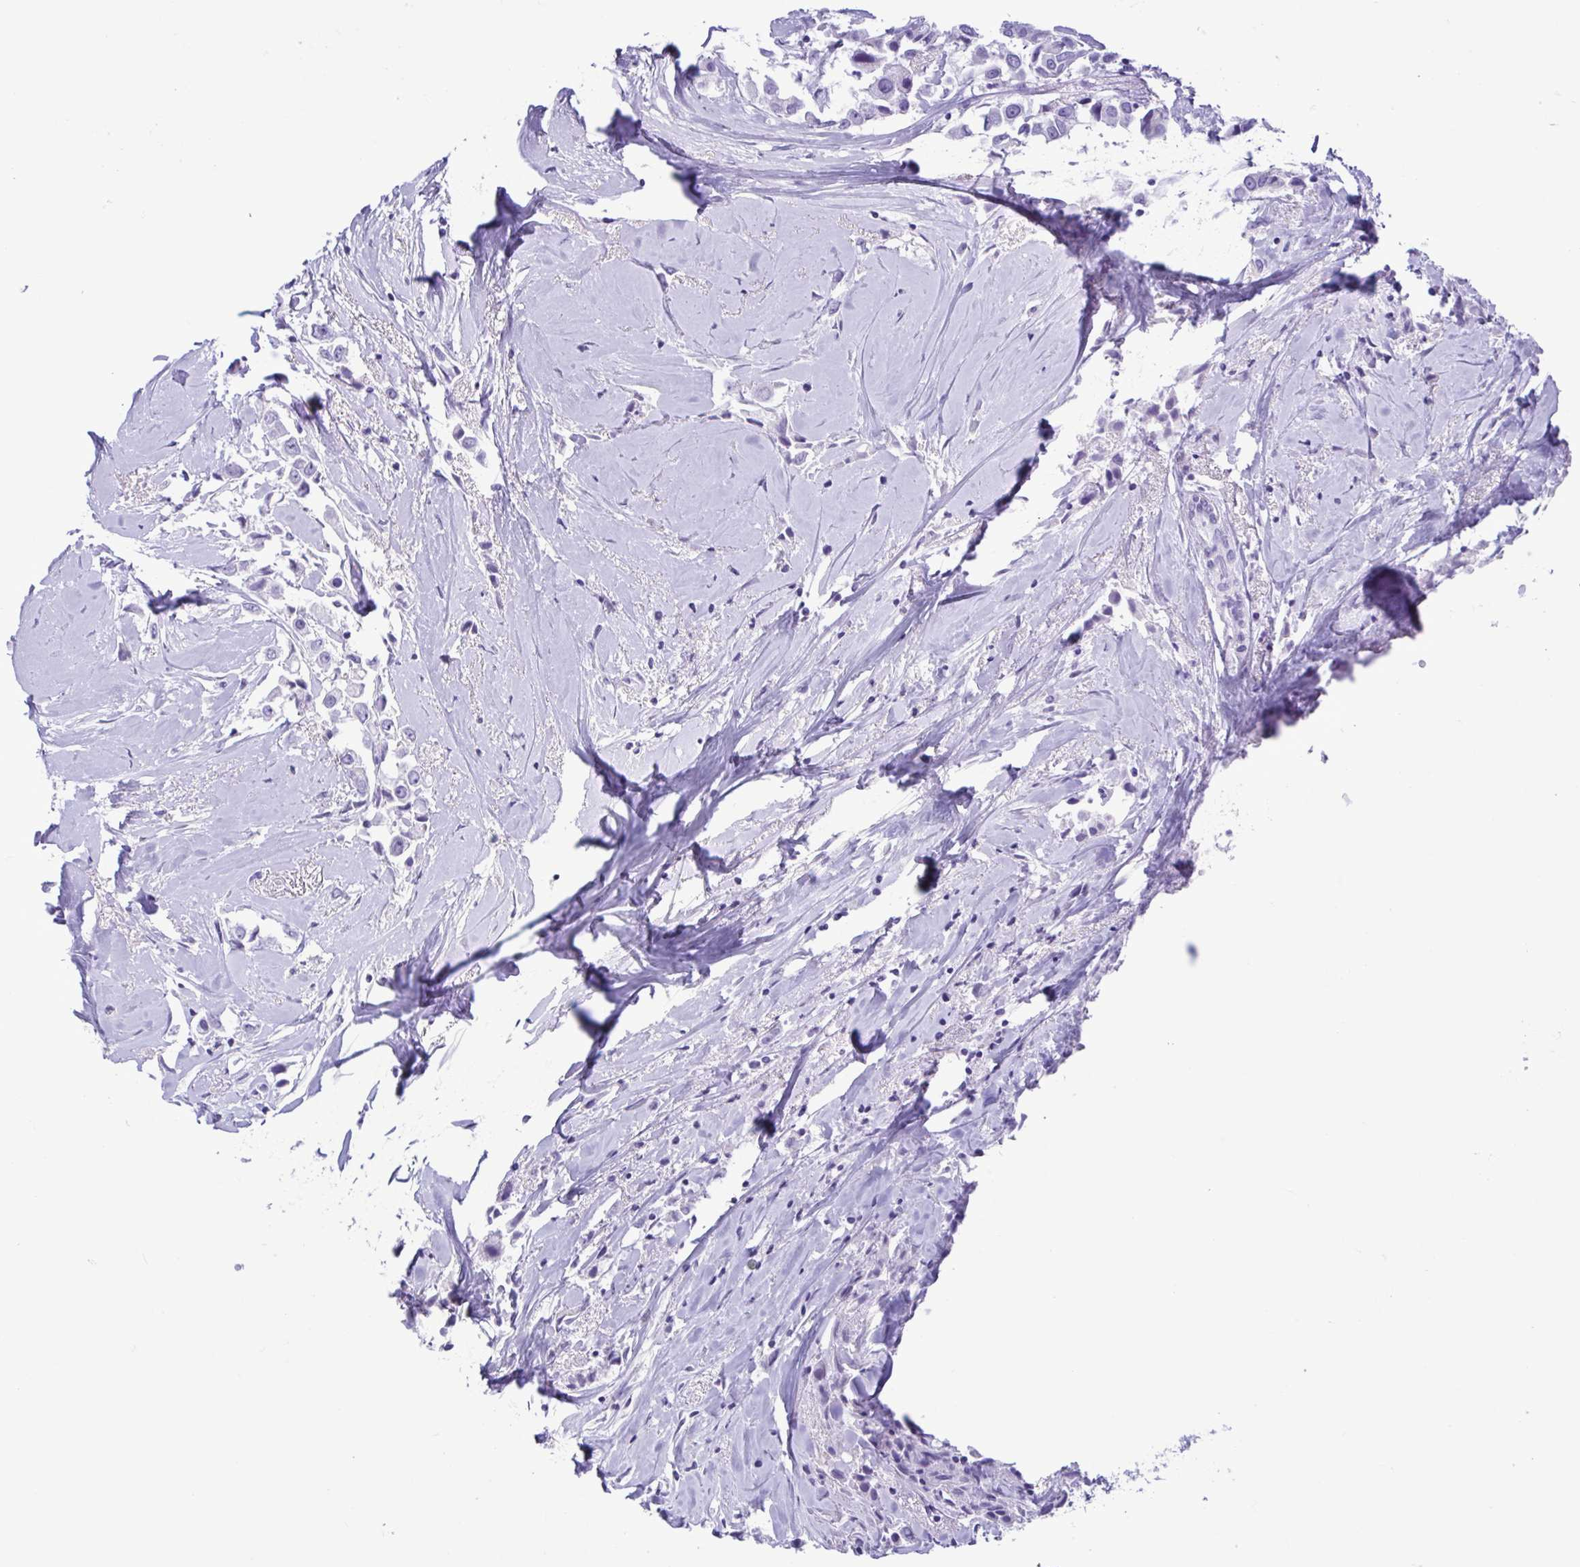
{"staining": {"intensity": "negative", "quantity": "none", "location": "none"}, "tissue": "breast cancer", "cell_type": "Tumor cells", "image_type": "cancer", "snomed": [{"axis": "morphology", "description": "Duct carcinoma"}, {"axis": "topography", "description": "Breast"}], "caption": "Immunohistochemistry (IHC) micrograph of human invasive ductal carcinoma (breast) stained for a protein (brown), which displays no positivity in tumor cells. (Brightfield microscopy of DAB immunohistochemistry at high magnification).", "gene": "SPATA16", "patient": {"sex": "female", "age": 61}}